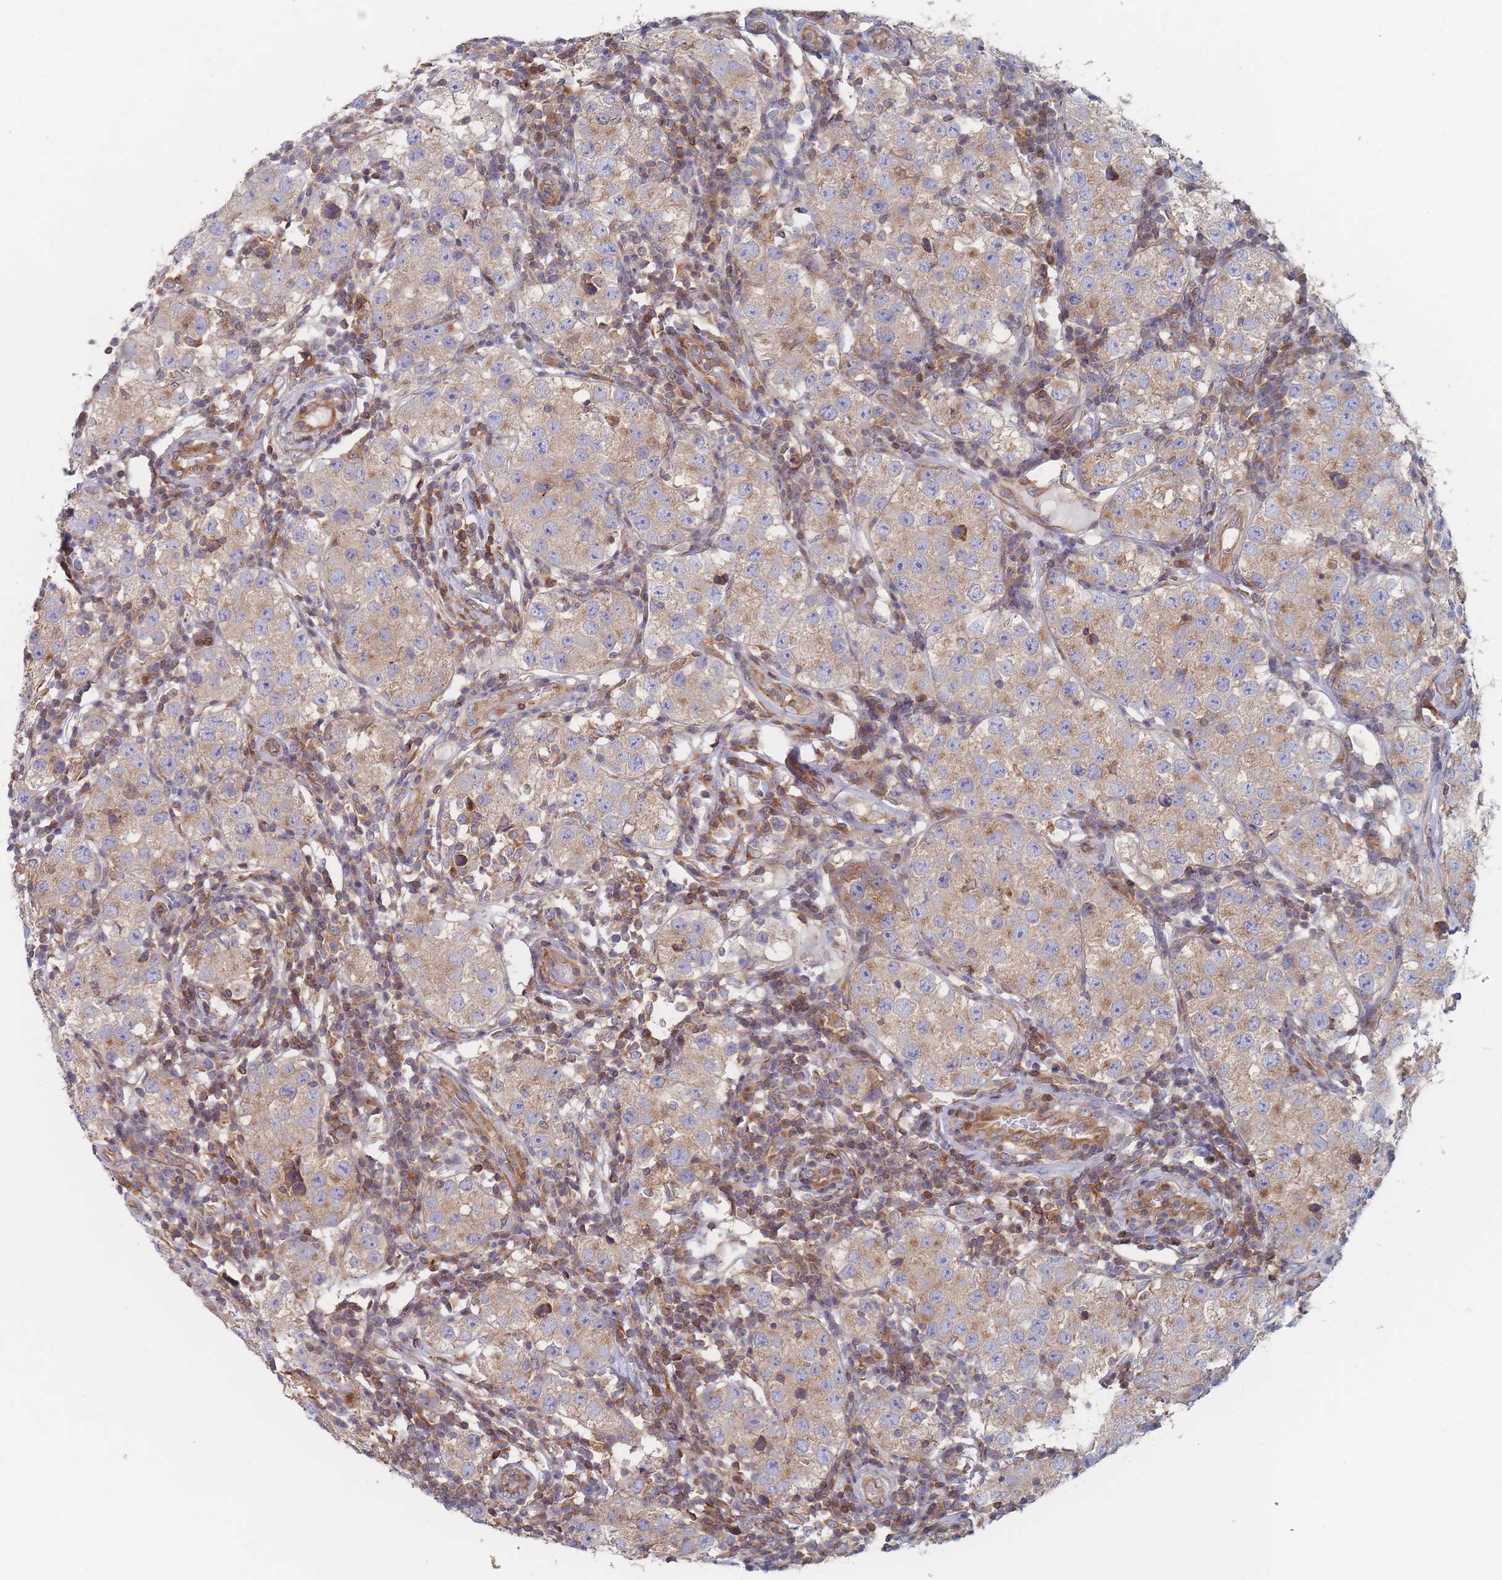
{"staining": {"intensity": "moderate", "quantity": "25%-75%", "location": "cytoplasmic/membranous"}, "tissue": "testis cancer", "cell_type": "Tumor cells", "image_type": "cancer", "snomed": [{"axis": "morphology", "description": "Seminoma, NOS"}, {"axis": "topography", "description": "Testis"}], "caption": "Testis seminoma was stained to show a protein in brown. There is medium levels of moderate cytoplasmic/membranous positivity in about 25%-75% of tumor cells.", "gene": "KDSR", "patient": {"sex": "male", "age": 34}}